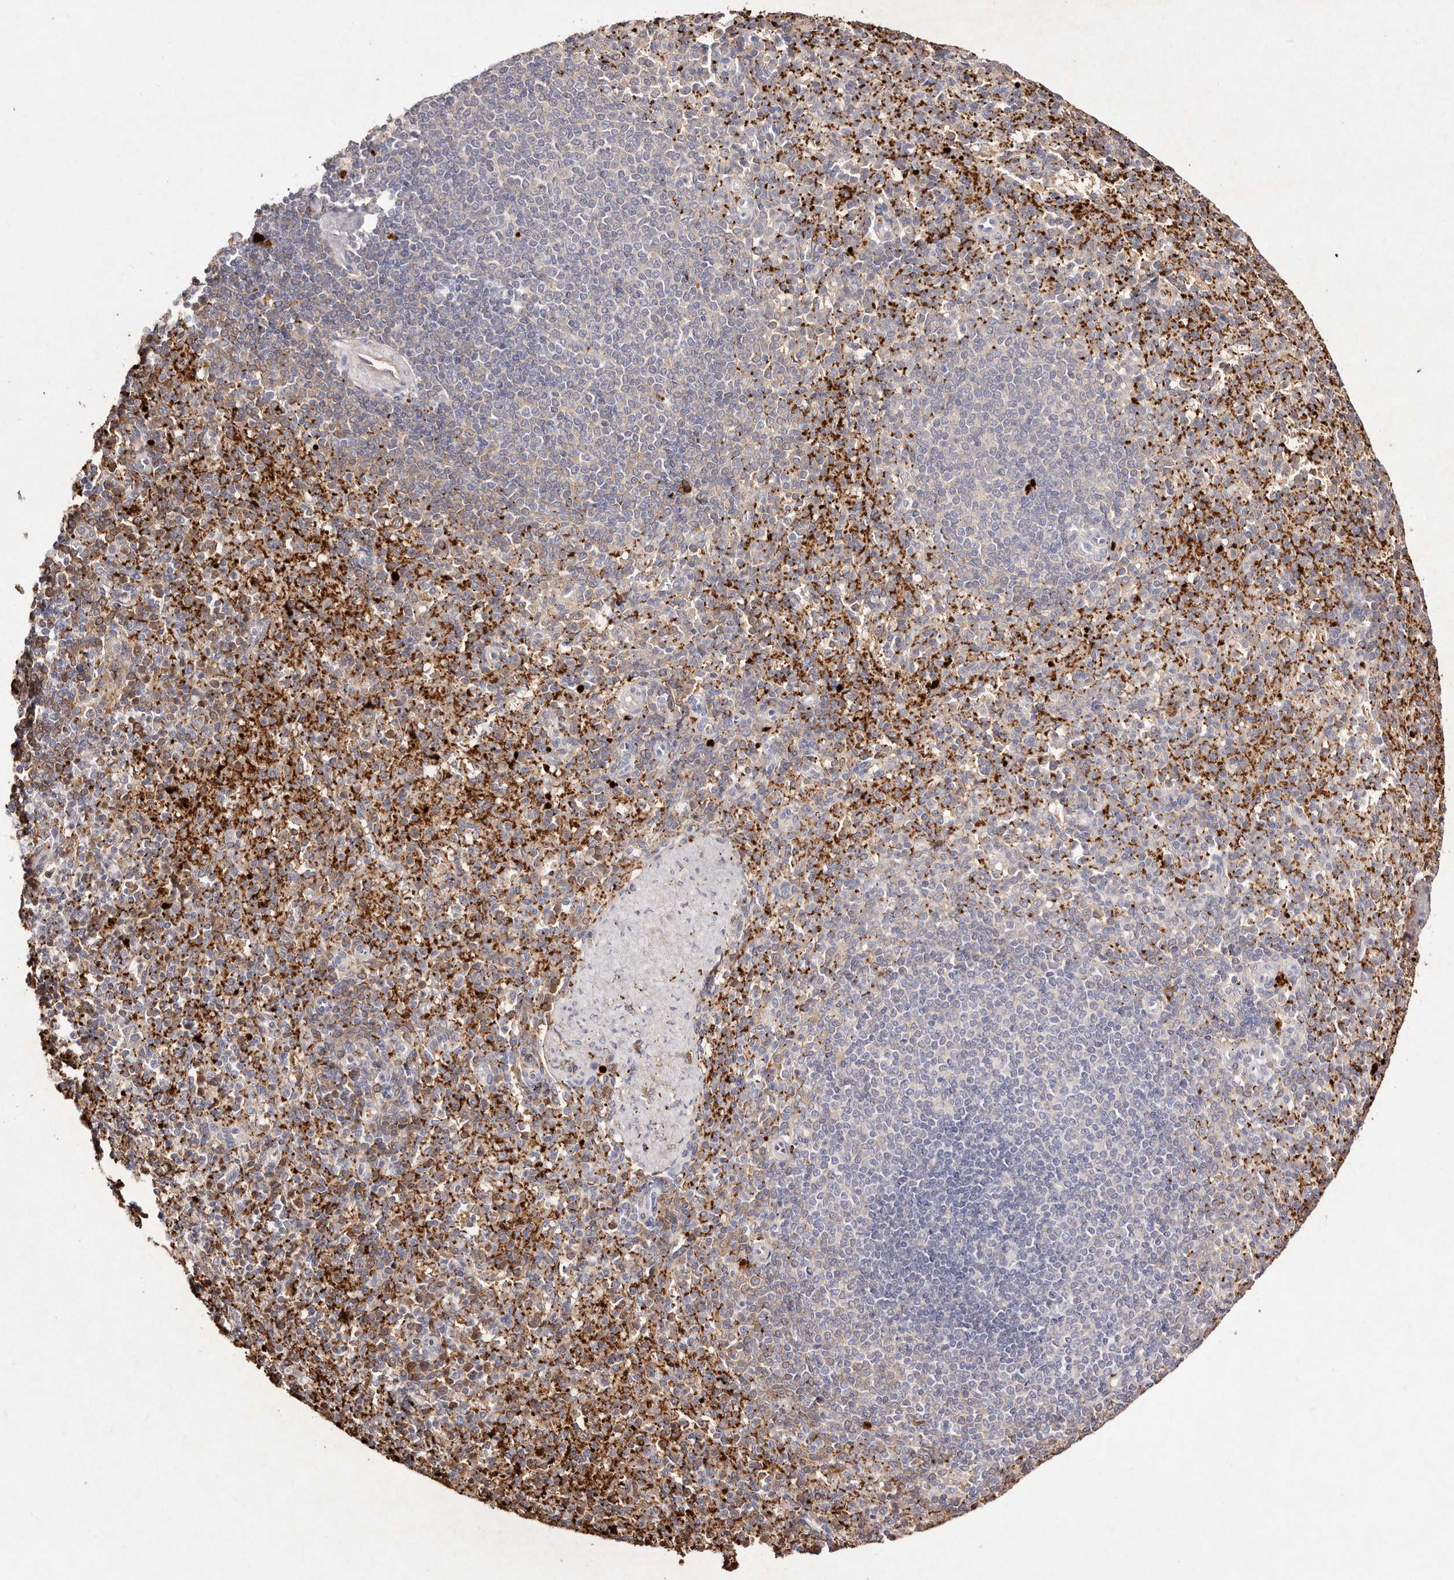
{"staining": {"intensity": "negative", "quantity": "none", "location": "none"}, "tissue": "spleen", "cell_type": "Cells in red pulp", "image_type": "normal", "snomed": [{"axis": "morphology", "description": "Normal tissue, NOS"}, {"axis": "topography", "description": "Spleen"}], "caption": "This is a histopathology image of immunohistochemistry (IHC) staining of benign spleen, which shows no positivity in cells in red pulp. (Immunohistochemistry, brightfield microscopy, high magnification).", "gene": "PF4", "patient": {"sex": "female", "age": 74}}